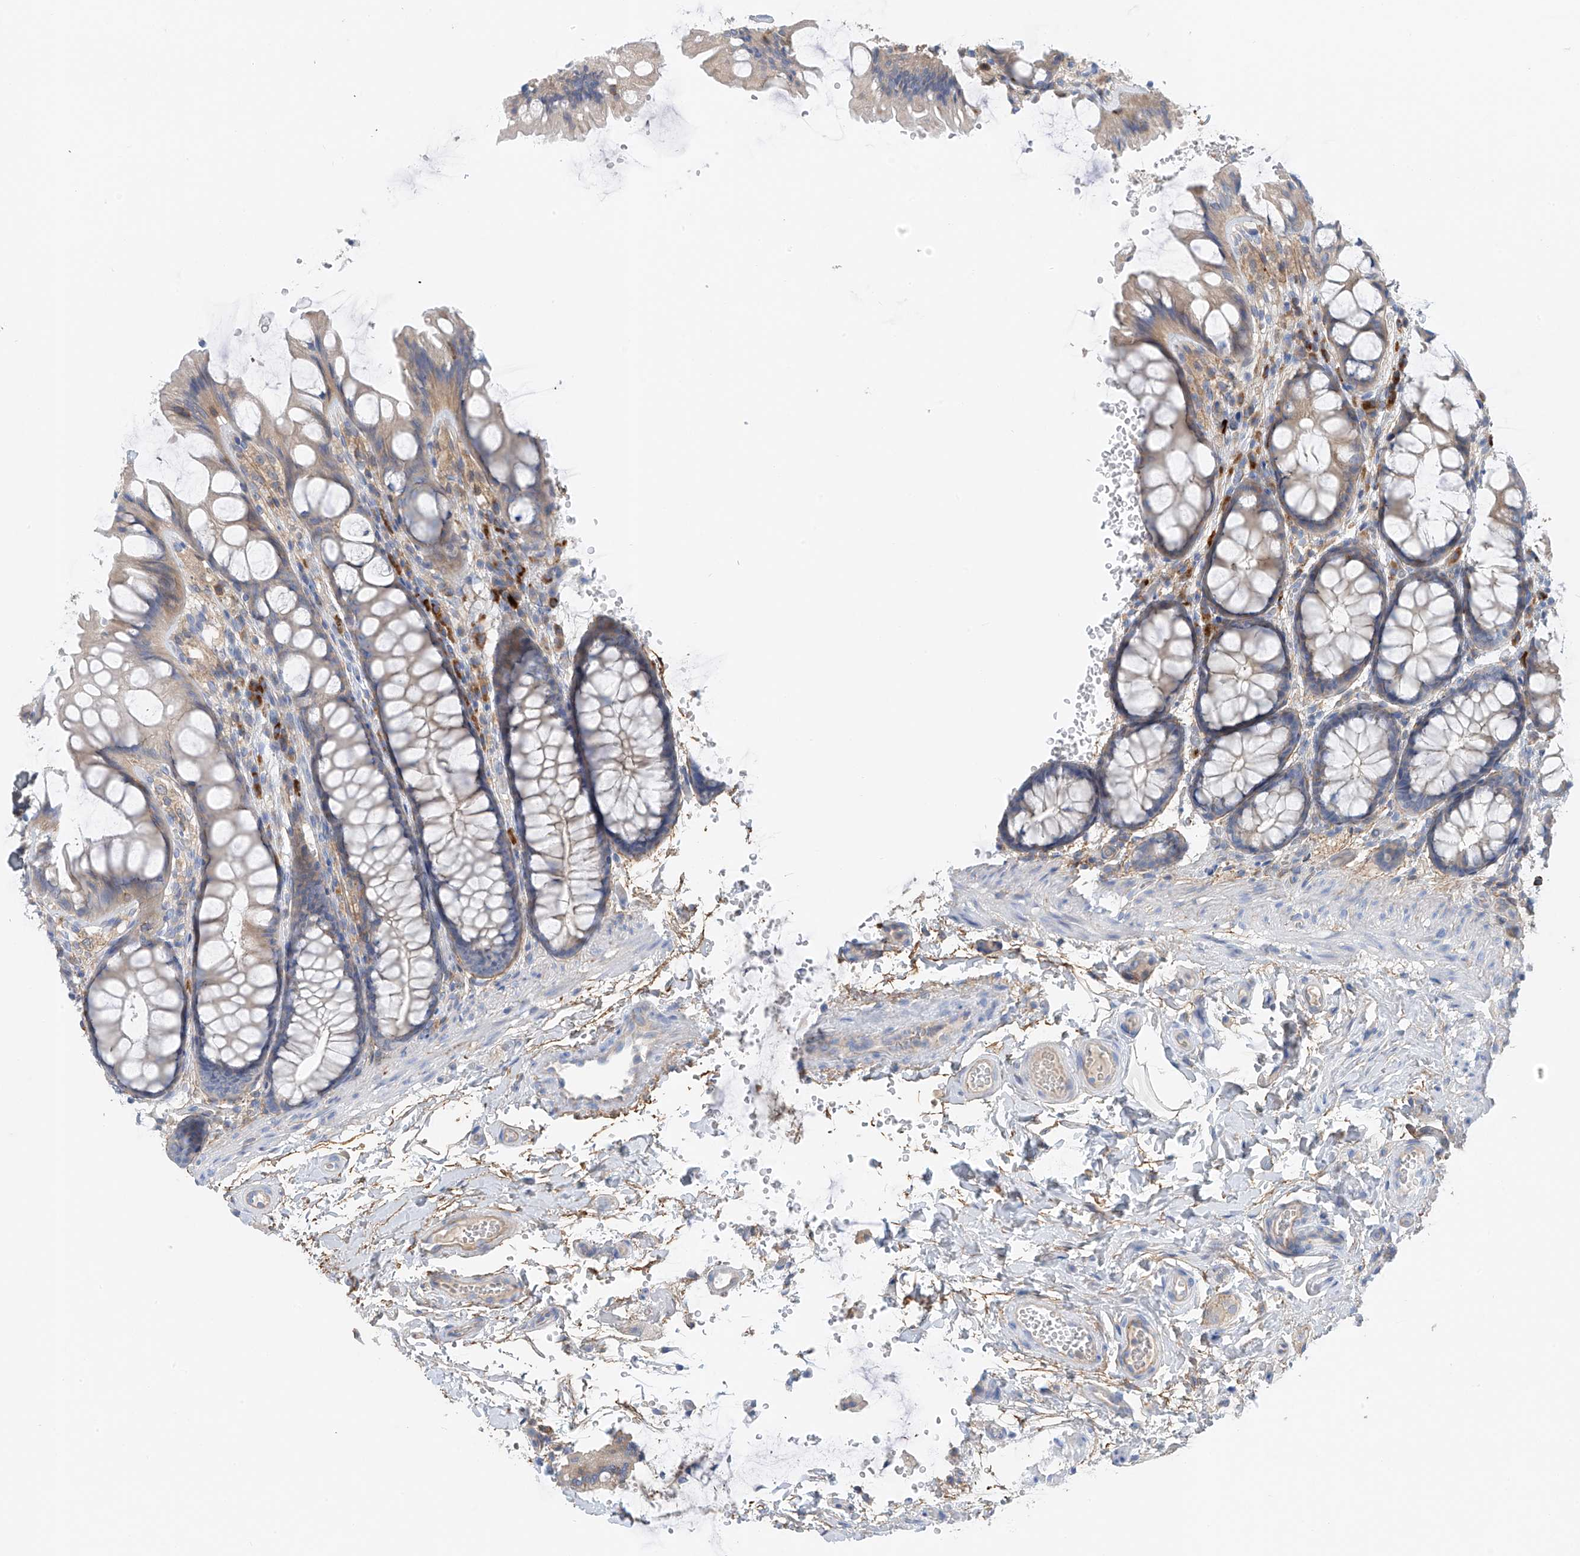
{"staining": {"intensity": "weak", "quantity": ">75%", "location": "cytoplasmic/membranous"}, "tissue": "colon", "cell_type": "Endothelial cells", "image_type": "normal", "snomed": [{"axis": "morphology", "description": "Normal tissue, NOS"}, {"axis": "topography", "description": "Colon"}], "caption": "Immunohistochemistry (IHC) image of benign colon: human colon stained using IHC demonstrates low levels of weak protein expression localized specifically in the cytoplasmic/membranous of endothelial cells, appearing as a cytoplasmic/membranous brown color.", "gene": "NALCN", "patient": {"sex": "male", "age": 47}}